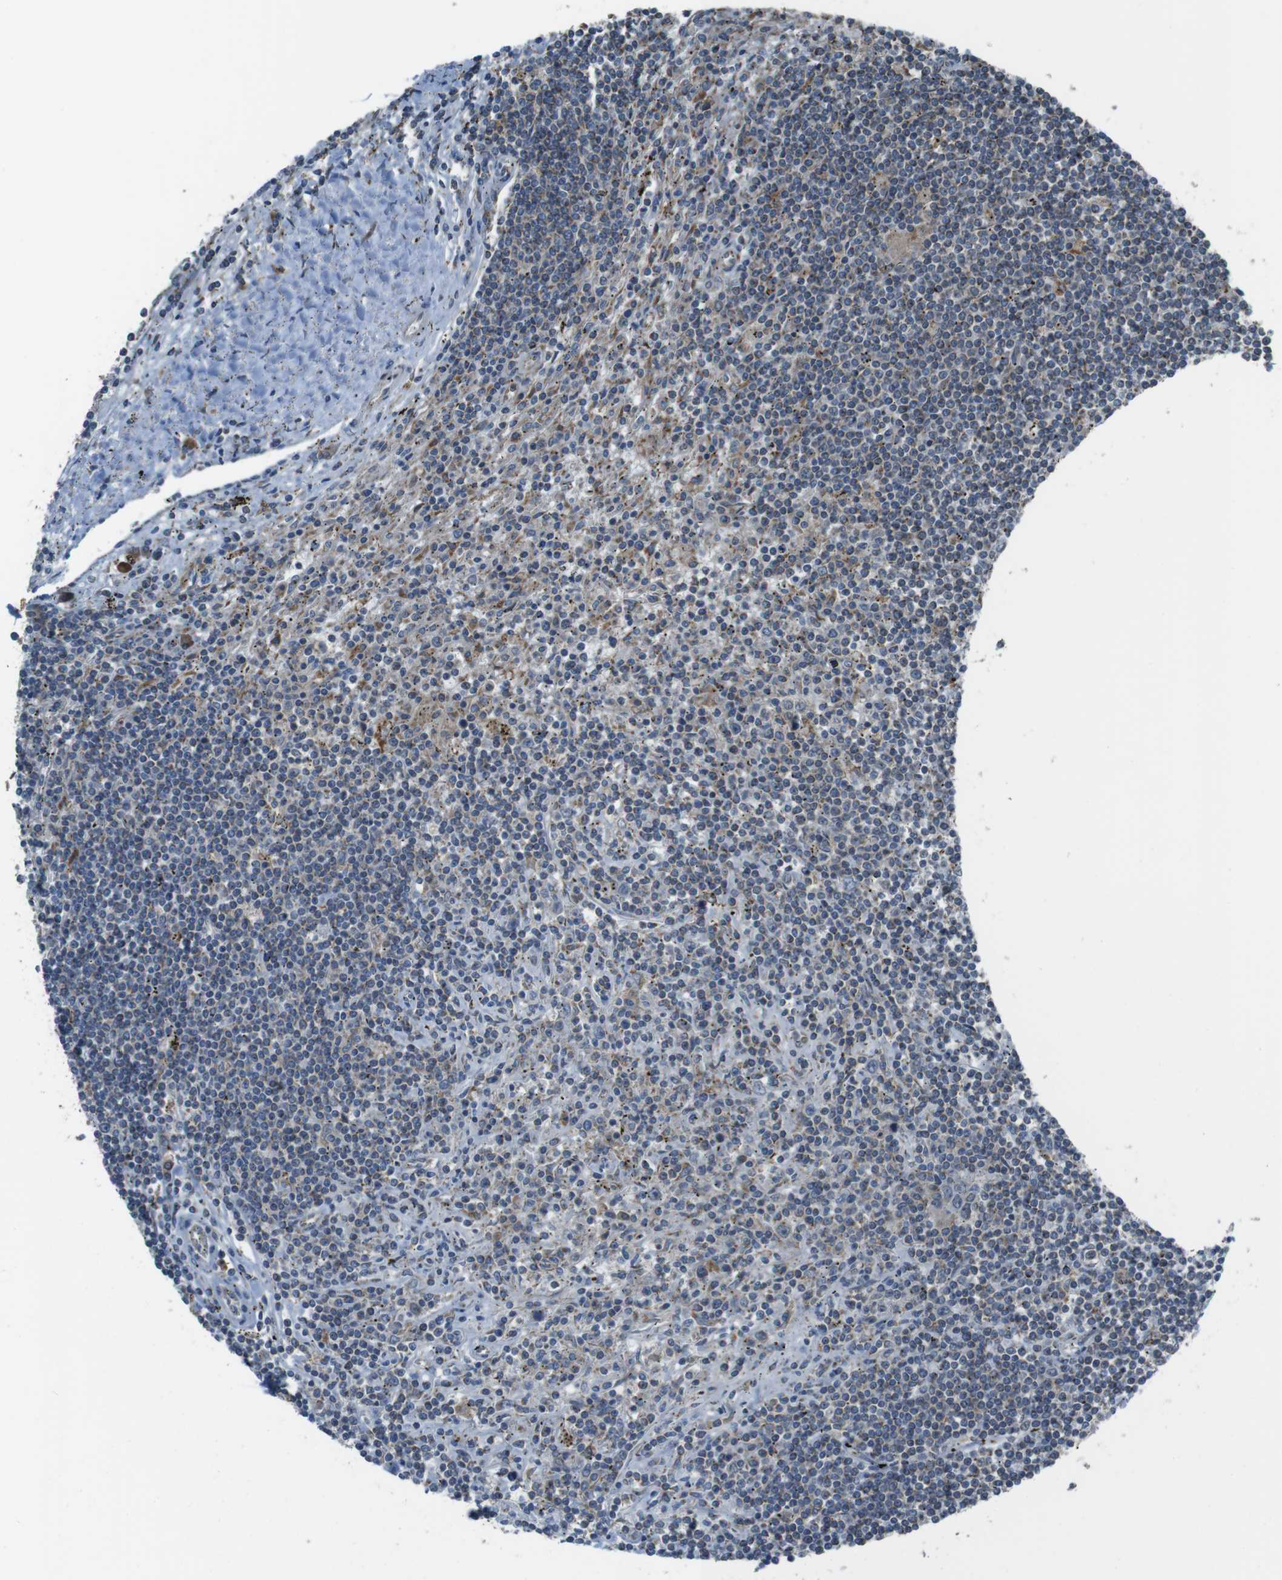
{"staining": {"intensity": "negative", "quantity": "none", "location": "none"}, "tissue": "lymphoma", "cell_type": "Tumor cells", "image_type": "cancer", "snomed": [{"axis": "morphology", "description": "Malignant lymphoma, non-Hodgkin's type, Low grade"}, {"axis": "topography", "description": "Spleen"}], "caption": "There is no significant staining in tumor cells of lymphoma.", "gene": "GIMAP8", "patient": {"sex": "male", "age": 76}}